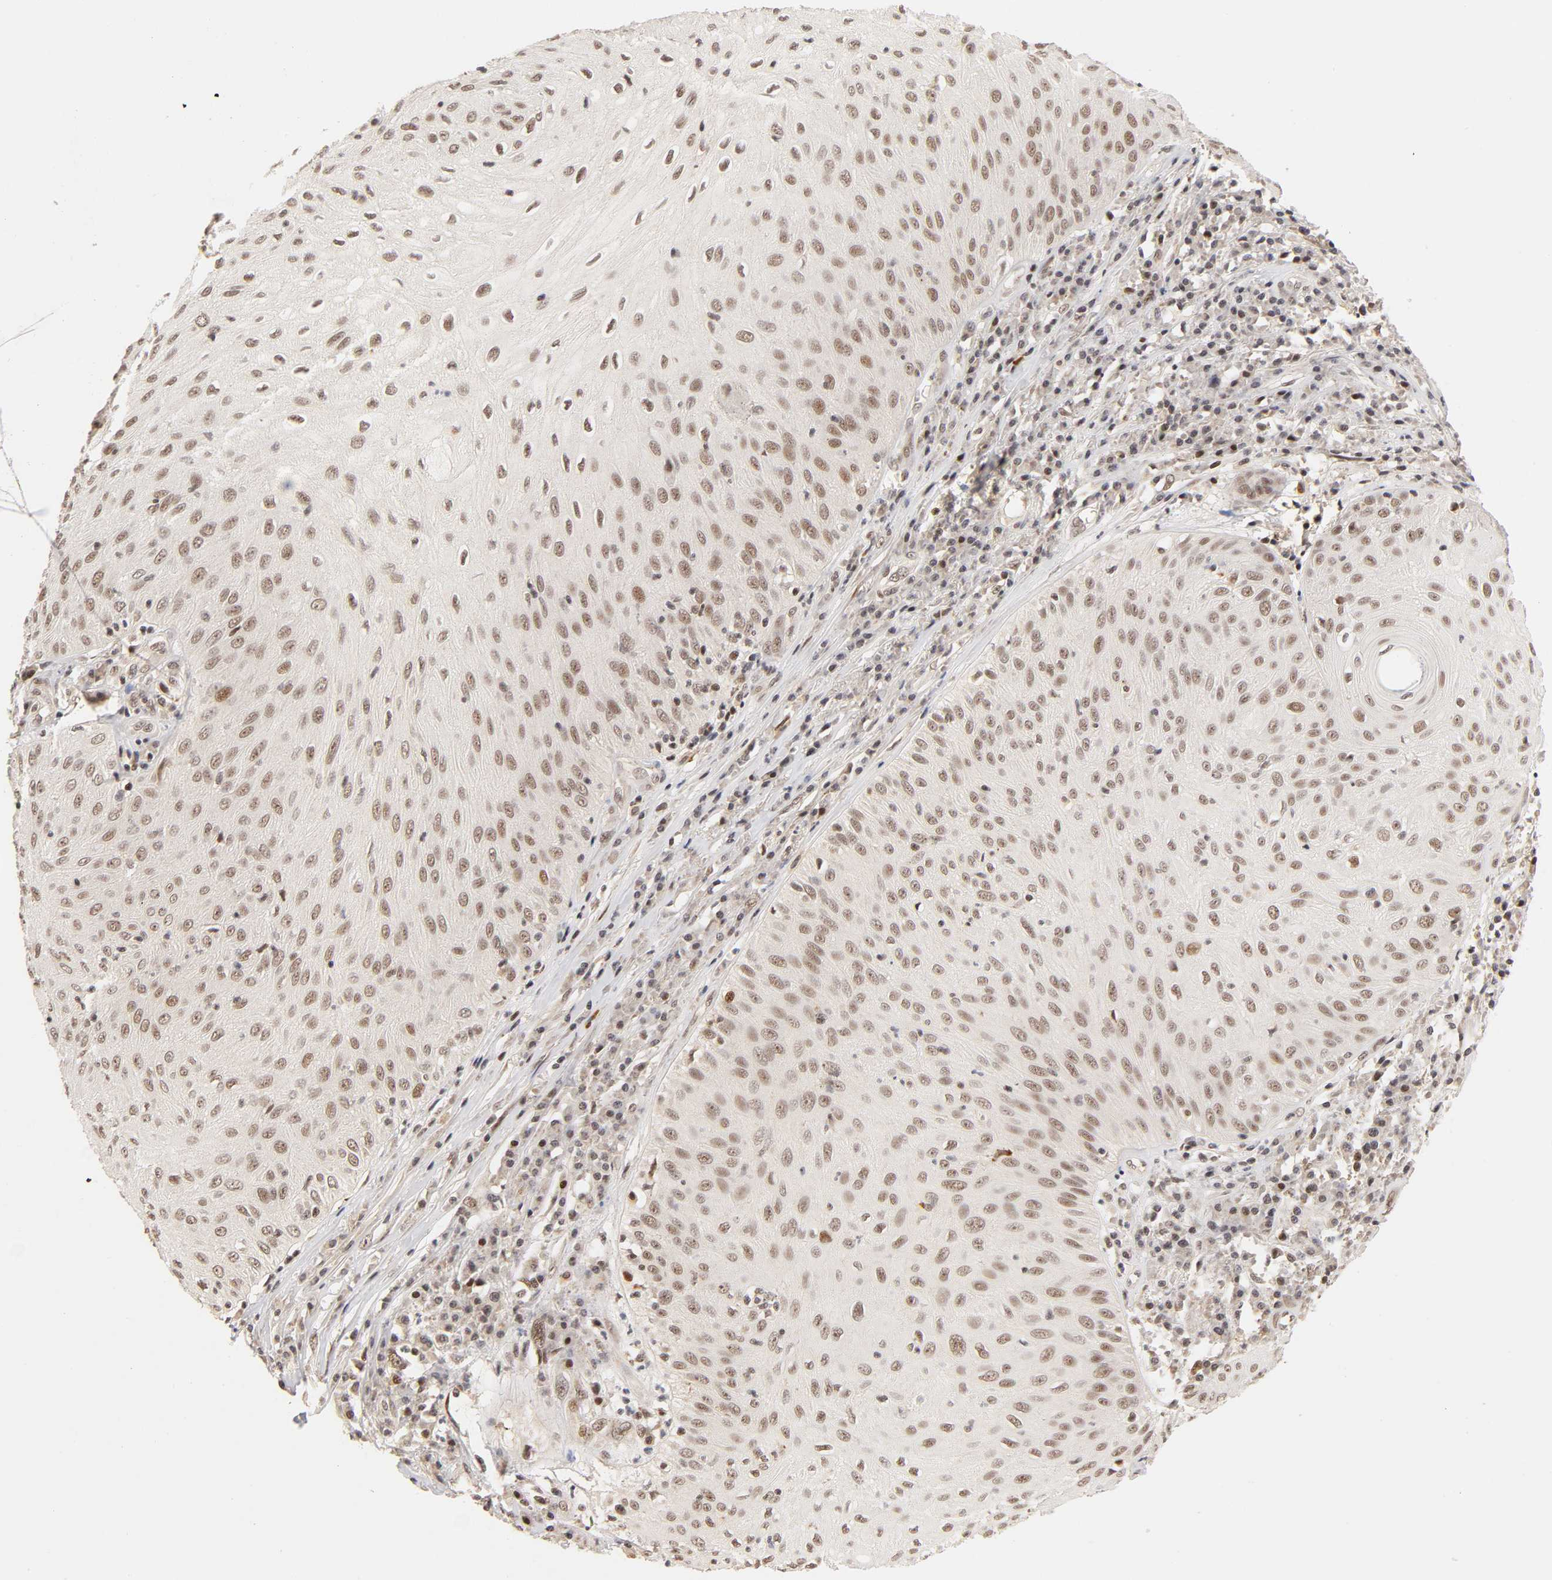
{"staining": {"intensity": "moderate", "quantity": ">75%", "location": "cytoplasmic/membranous,nuclear"}, "tissue": "skin cancer", "cell_type": "Tumor cells", "image_type": "cancer", "snomed": [{"axis": "morphology", "description": "Squamous cell carcinoma, NOS"}, {"axis": "topography", "description": "Skin"}], "caption": "A high-resolution micrograph shows immunohistochemistry (IHC) staining of skin cancer, which displays moderate cytoplasmic/membranous and nuclear expression in approximately >75% of tumor cells.", "gene": "TAF10", "patient": {"sex": "male", "age": 65}}